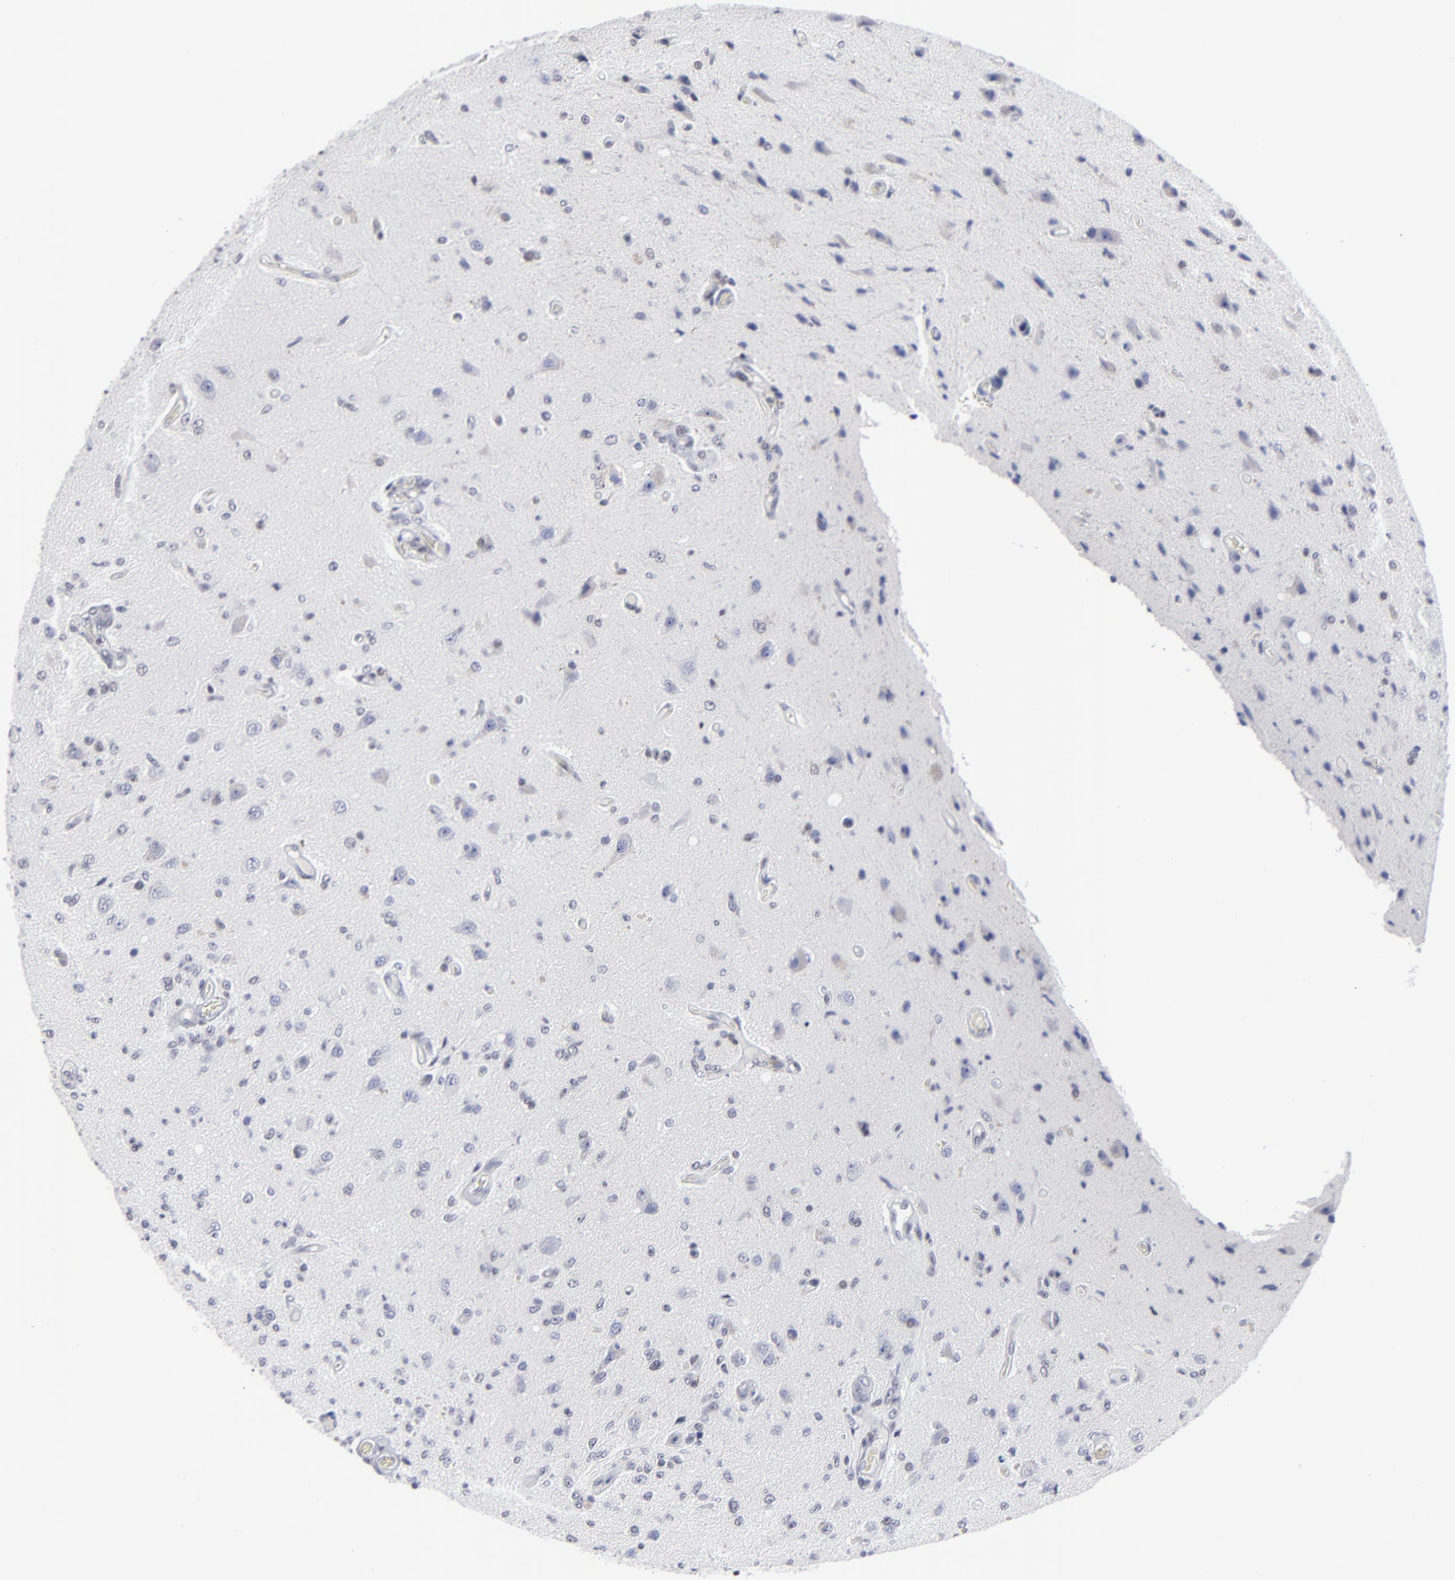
{"staining": {"intensity": "negative", "quantity": "none", "location": "none"}, "tissue": "glioma", "cell_type": "Tumor cells", "image_type": "cancer", "snomed": [{"axis": "morphology", "description": "Normal tissue, NOS"}, {"axis": "morphology", "description": "Glioma, malignant, High grade"}, {"axis": "topography", "description": "Cerebral cortex"}], "caption": "Tumor cells show no significant protein positivity in malignant glioma (high-grade).", "gene": "SP2", "patient": {"sex": "male", "age": 77}}